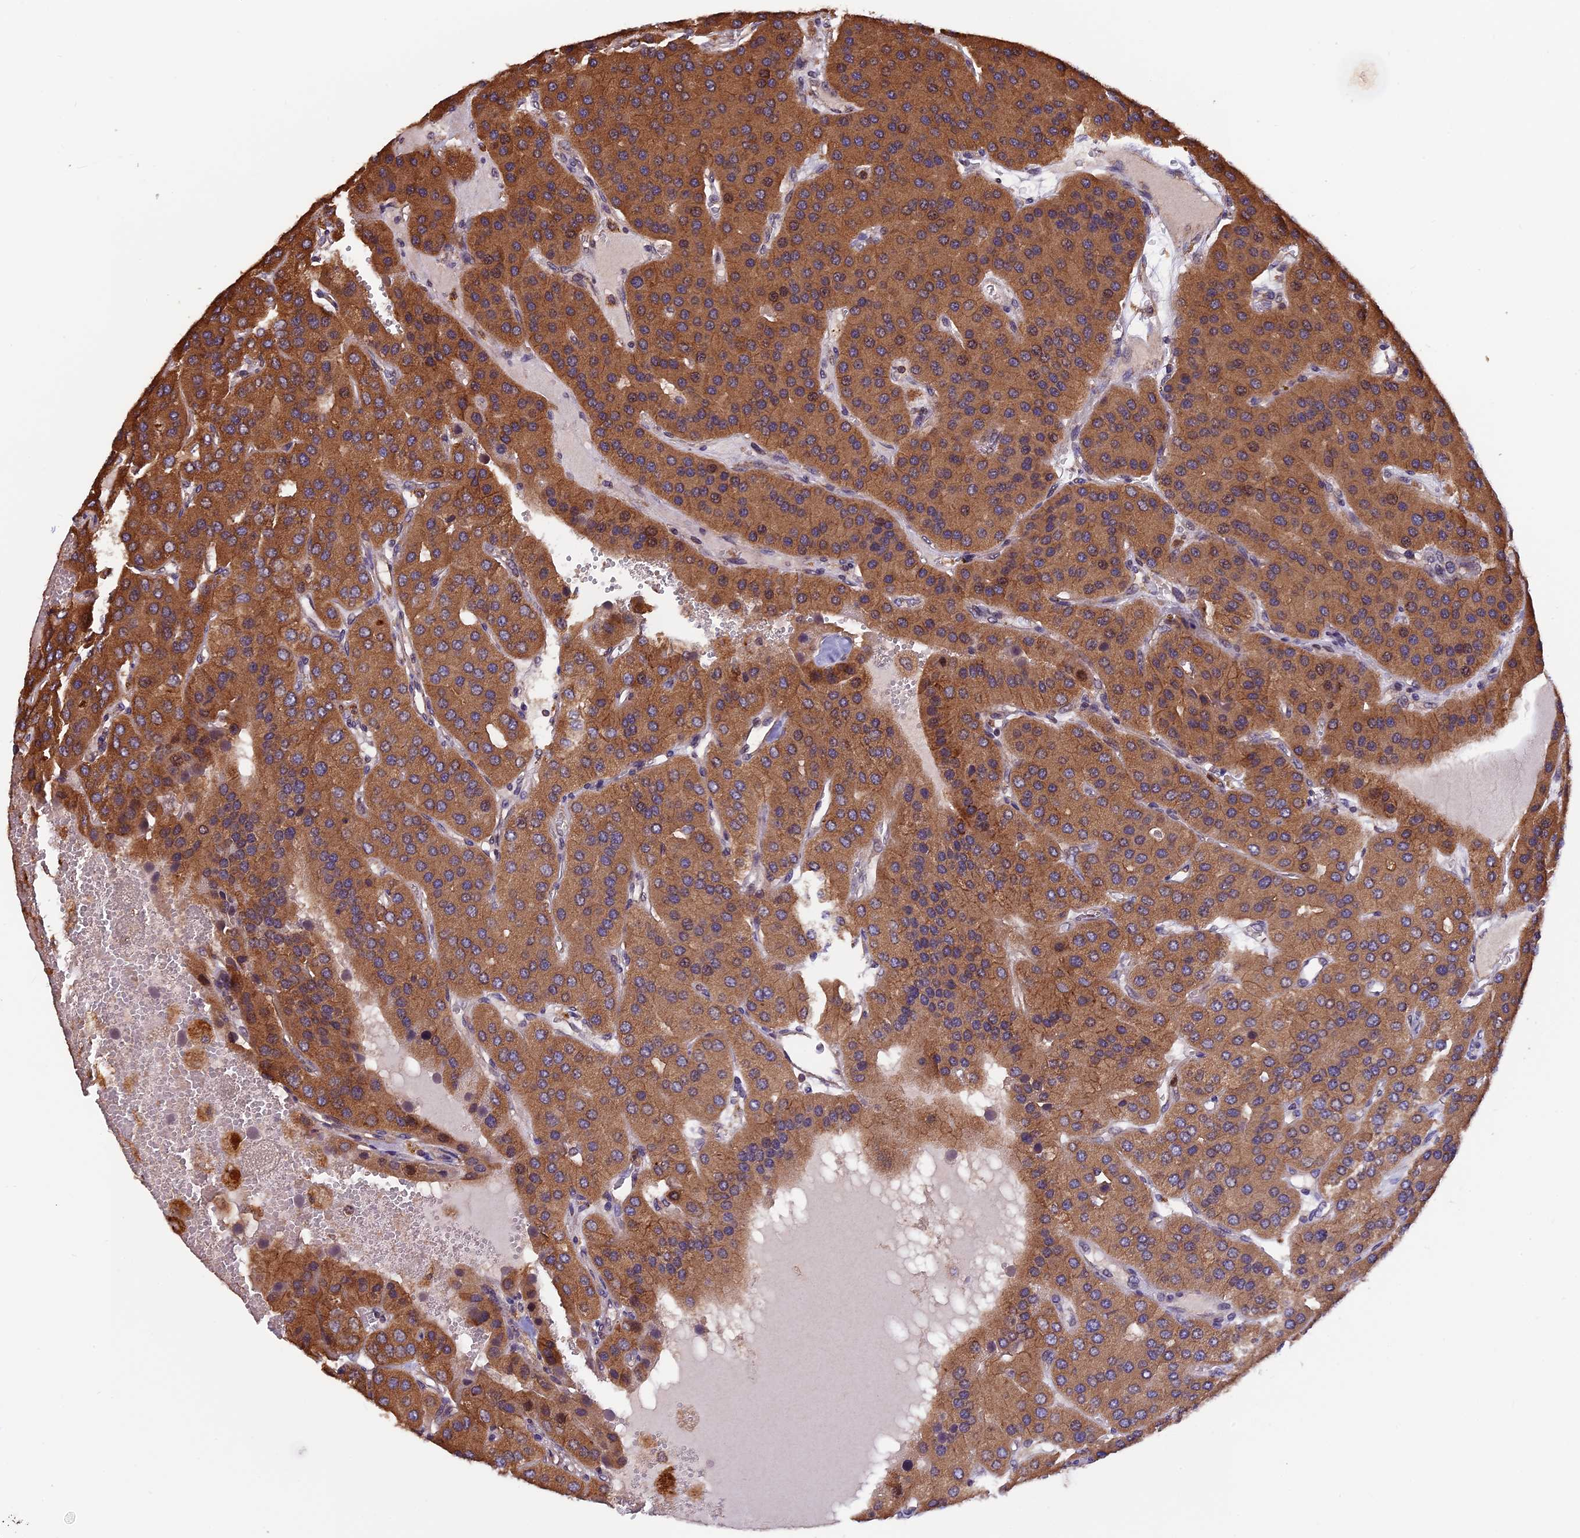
{"staining": {"intensity": "moderate", "quantity": ">75%", "location": "cytoplasmic/membranous"}, "tissue": "parathyroid gland", "cell_type": "Glandular cells", "image_type": "normal", "snomed": [{"axis": "morphology", "description": "Normal tissue, NOS"}, {"axis": "morphology", "description": "Adenoma, NOS"}, {"axis": "topography", "description": "Parathyroid gland"}], "caption": "Protein expression analysis of normal human parathyroid gland reveals moderate cytoplasmic/membranous staining in about >75% of glandular cells.", "gene": "PKD2L2", "patient": {"sex": "female", "age": 86}}